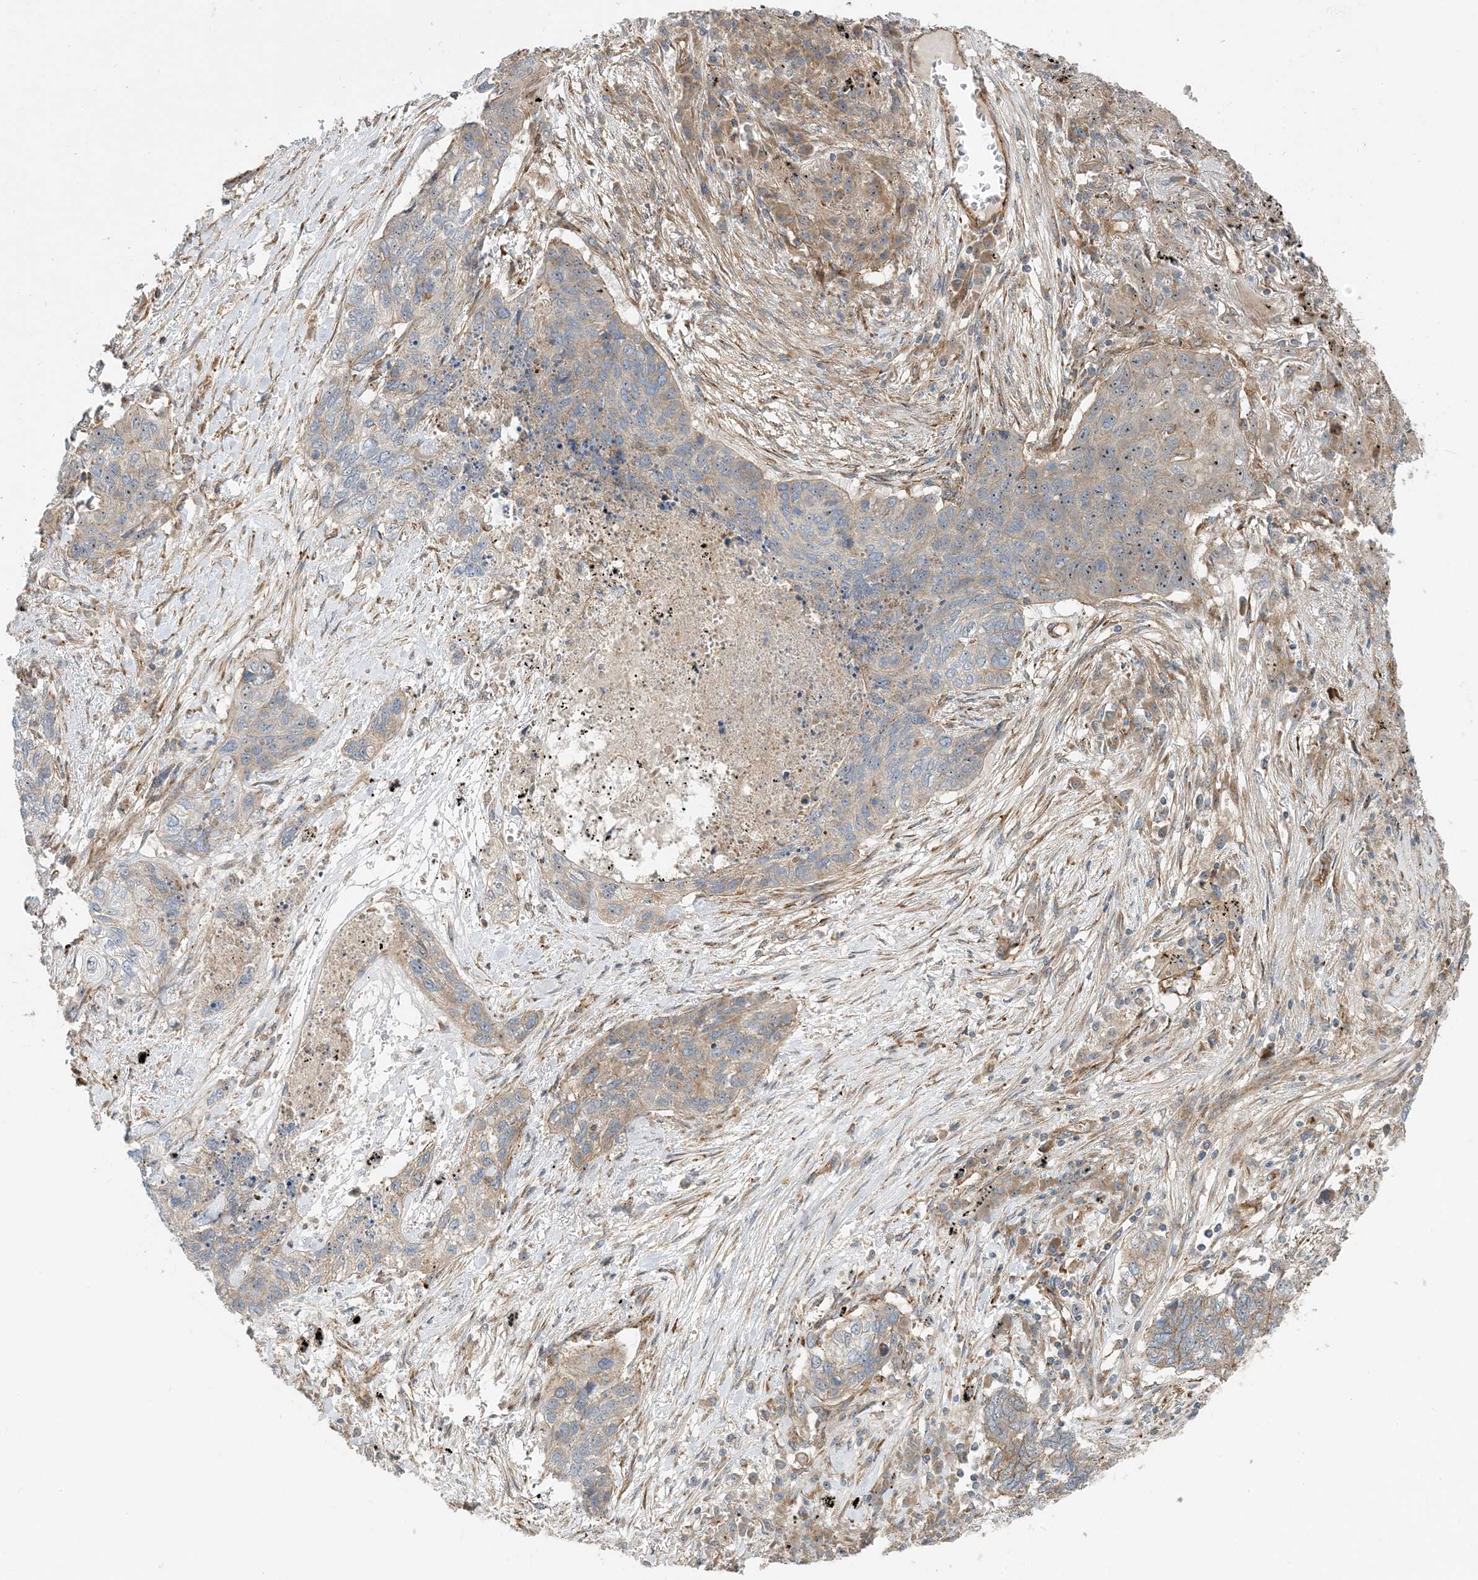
{"staining": {"intensity": "weak", "quantity": "<25%", "location": "cytoplasmic/membranous"}, "tissue": "lung cancer", "cell_type": "Tumor cells", "image_type": "cancer", "snomed": [{"axis": "morphology", "description": "Squamous cell carcinoma, NOS"}, {"axis": "topography", "description": "Lung"}], "caption": "Immunohistochemistry (IHC) photomicrograph of lung cancer (squamous cell carcinoma) stained for a protein (brown), which shows no positivity in tumor cells.", "gene": "MYL5", "patient": {"sex": "female", "age": 63}}